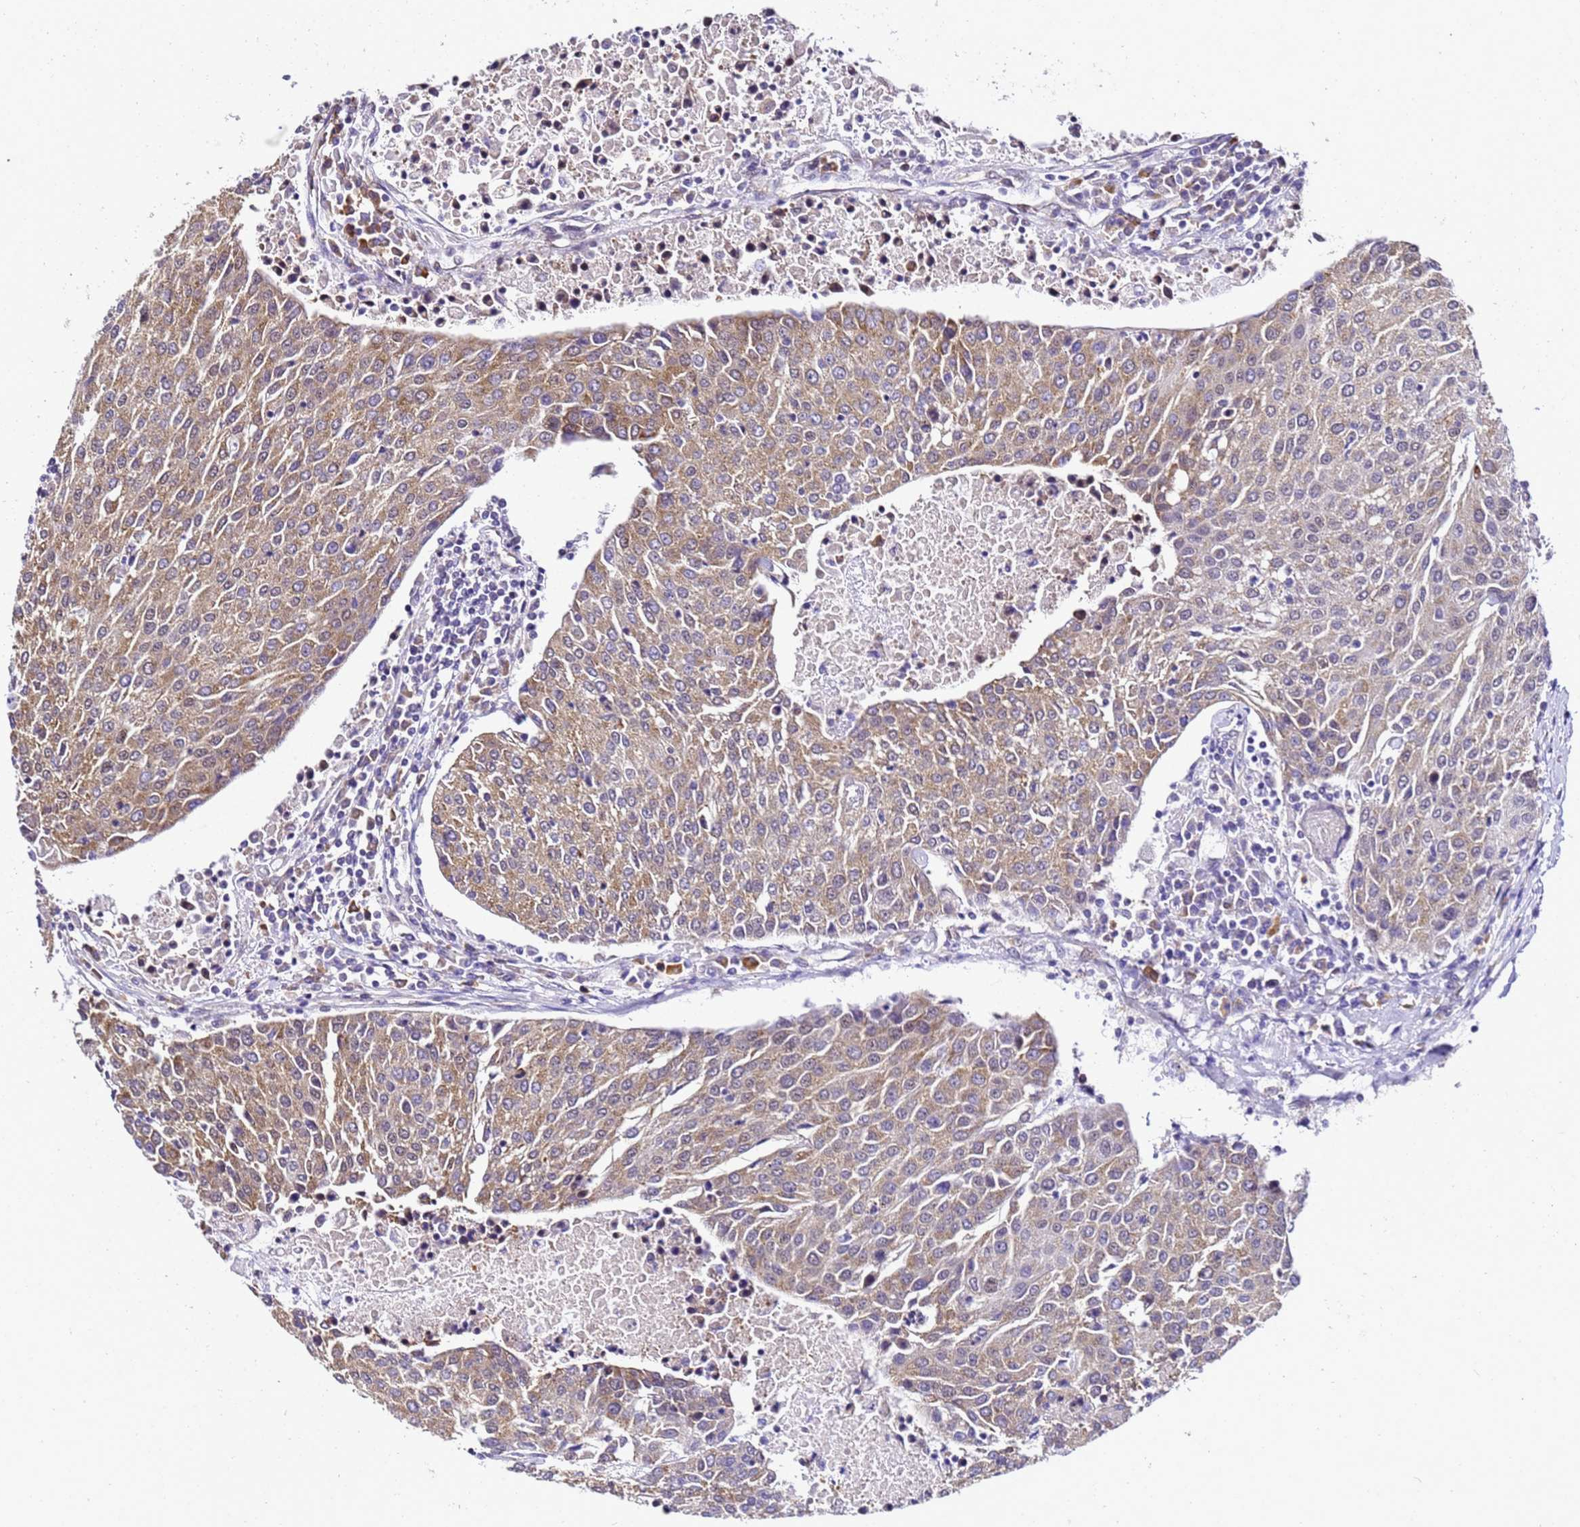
{"staining": {"intensity": "moderate", "quantity": ">75%", "location": "cytoplasmic/membranous"}, "tissue": "urothelial cancer", "cell_type": "Tumor cells", "image_type": "cancer", "snomed": [{"axis": "morphology", "description": "Urothelial carcinoma, High grade"}, {"axis": "topography", "description": "Urinary bladder"}], "caption": "Protein staining exhibits moderate cytoplasmic/membranous expression in about >75% of tumor cells in urothelial carcinoma (high-grade).", "gene": "SMN1", "patient": {"sex": "female", "age": 85}}